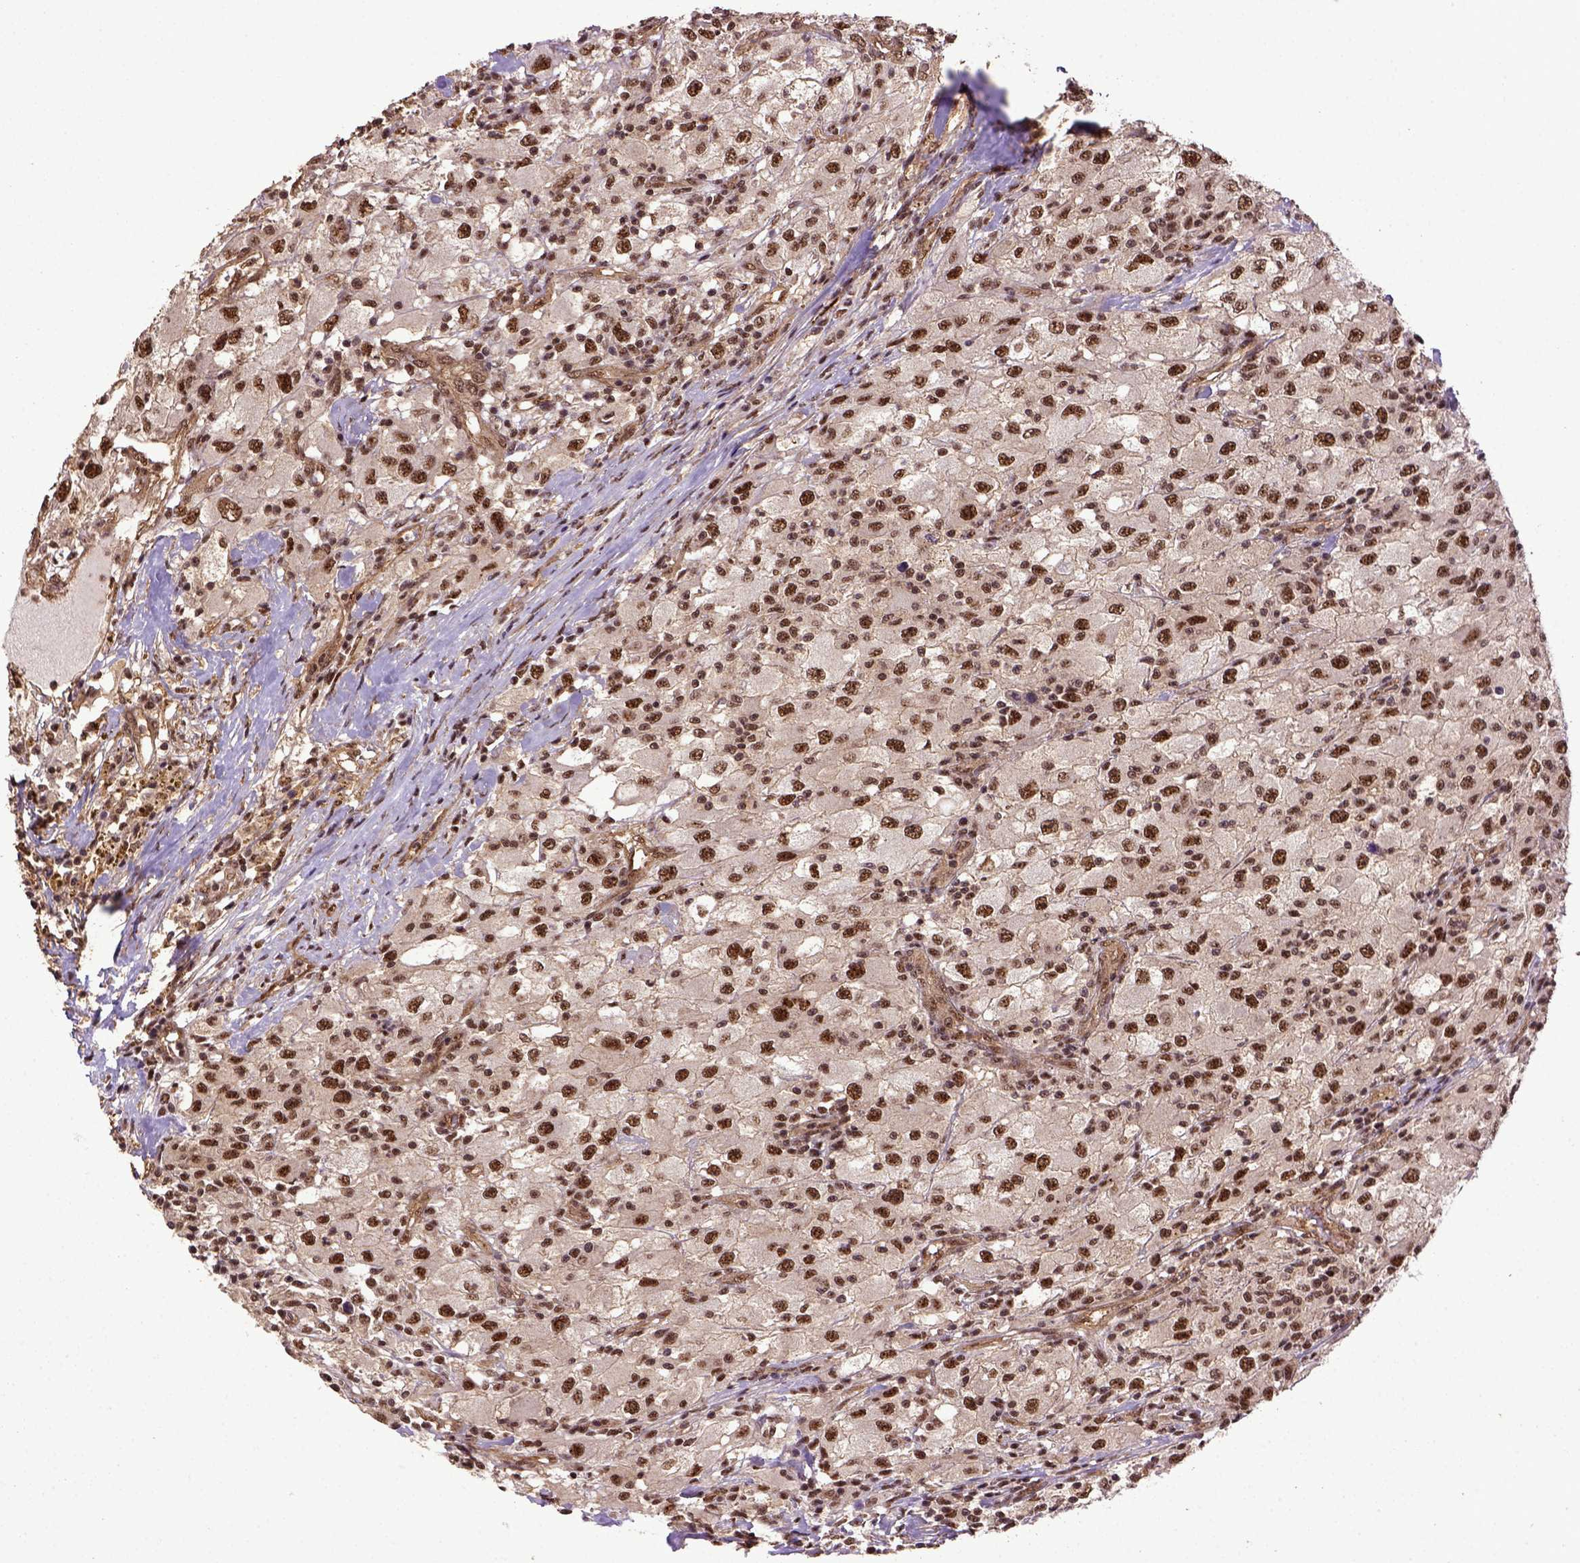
{"staining": {"intensity": "strong", "quantity": ">75%", "location": "nuclear"}, "tissue": "renal cancer", "cell_type": "Tumor cells", "image_type": "cancer", "snomed": [{"axis": "morphology", "description": "Adenocarcinoma, NOS"}, {"axis": "topography", "description": "Kidney"}], "caption": "Protein analysis of renal cancer tissue reveals strong nuclear expression in approximately >75% of tumor cells.", "gene": "PPIG", "patient": {"sex": "female", "age": 67}}